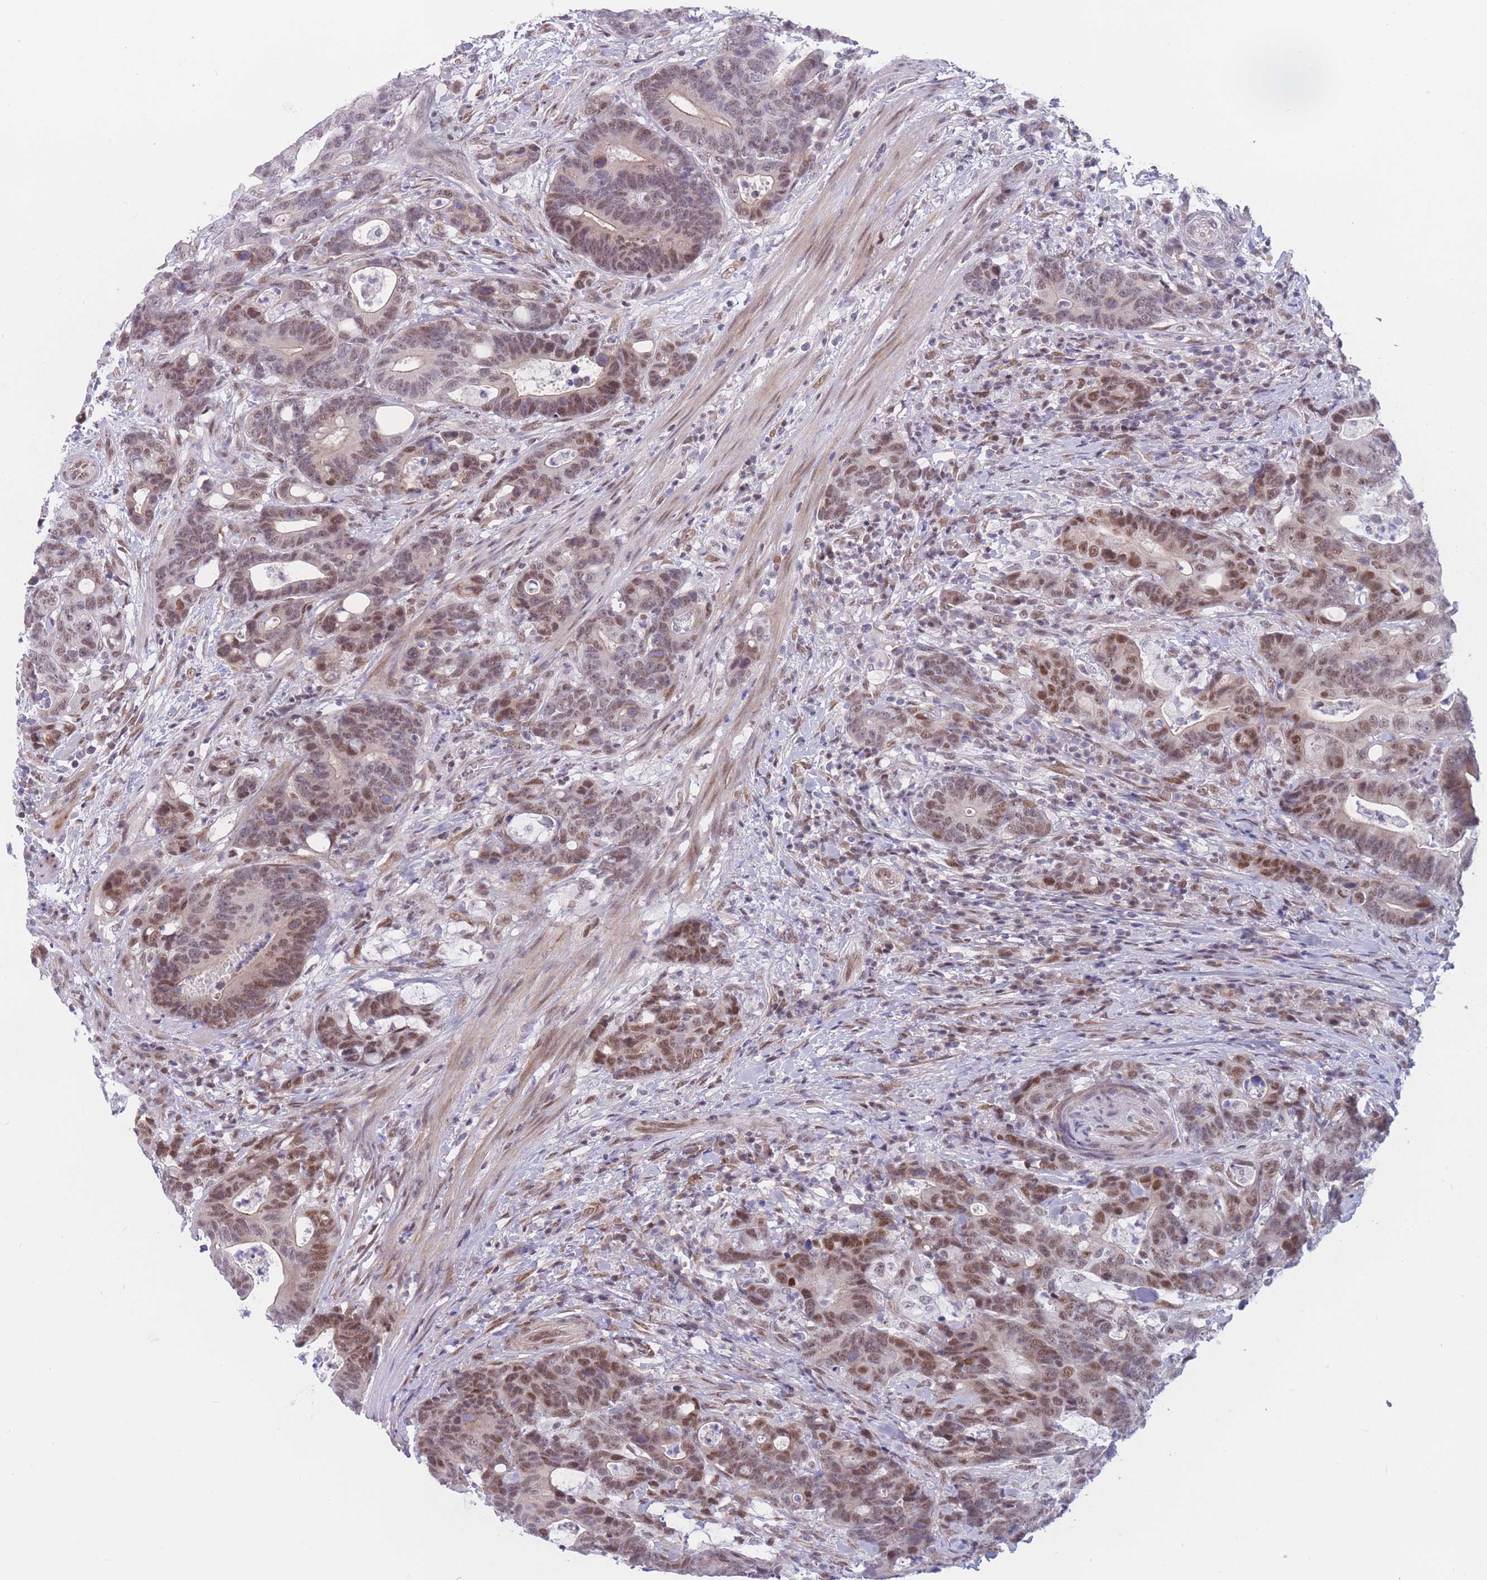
{"staining": {"intensity": "moderate", "quantity": ">75%", "location": "nuclear"}, "tissue": "colorectal cancer", "cell_type": "Tumor cells", "image_type": "cancer", "snomed": [{"axis": "morphology", "description": "Adenocarcinoma, NOS"}, {"axis": "topography", "description": "Colon"}], "caption": "A micrograph of adenocarcinoma (colorectal) stained for a protein exhibits moderate nuclear brown staining in tumor cells.", "gene": "BCL9L", "patient": {"sex": "female", "age": 82}}